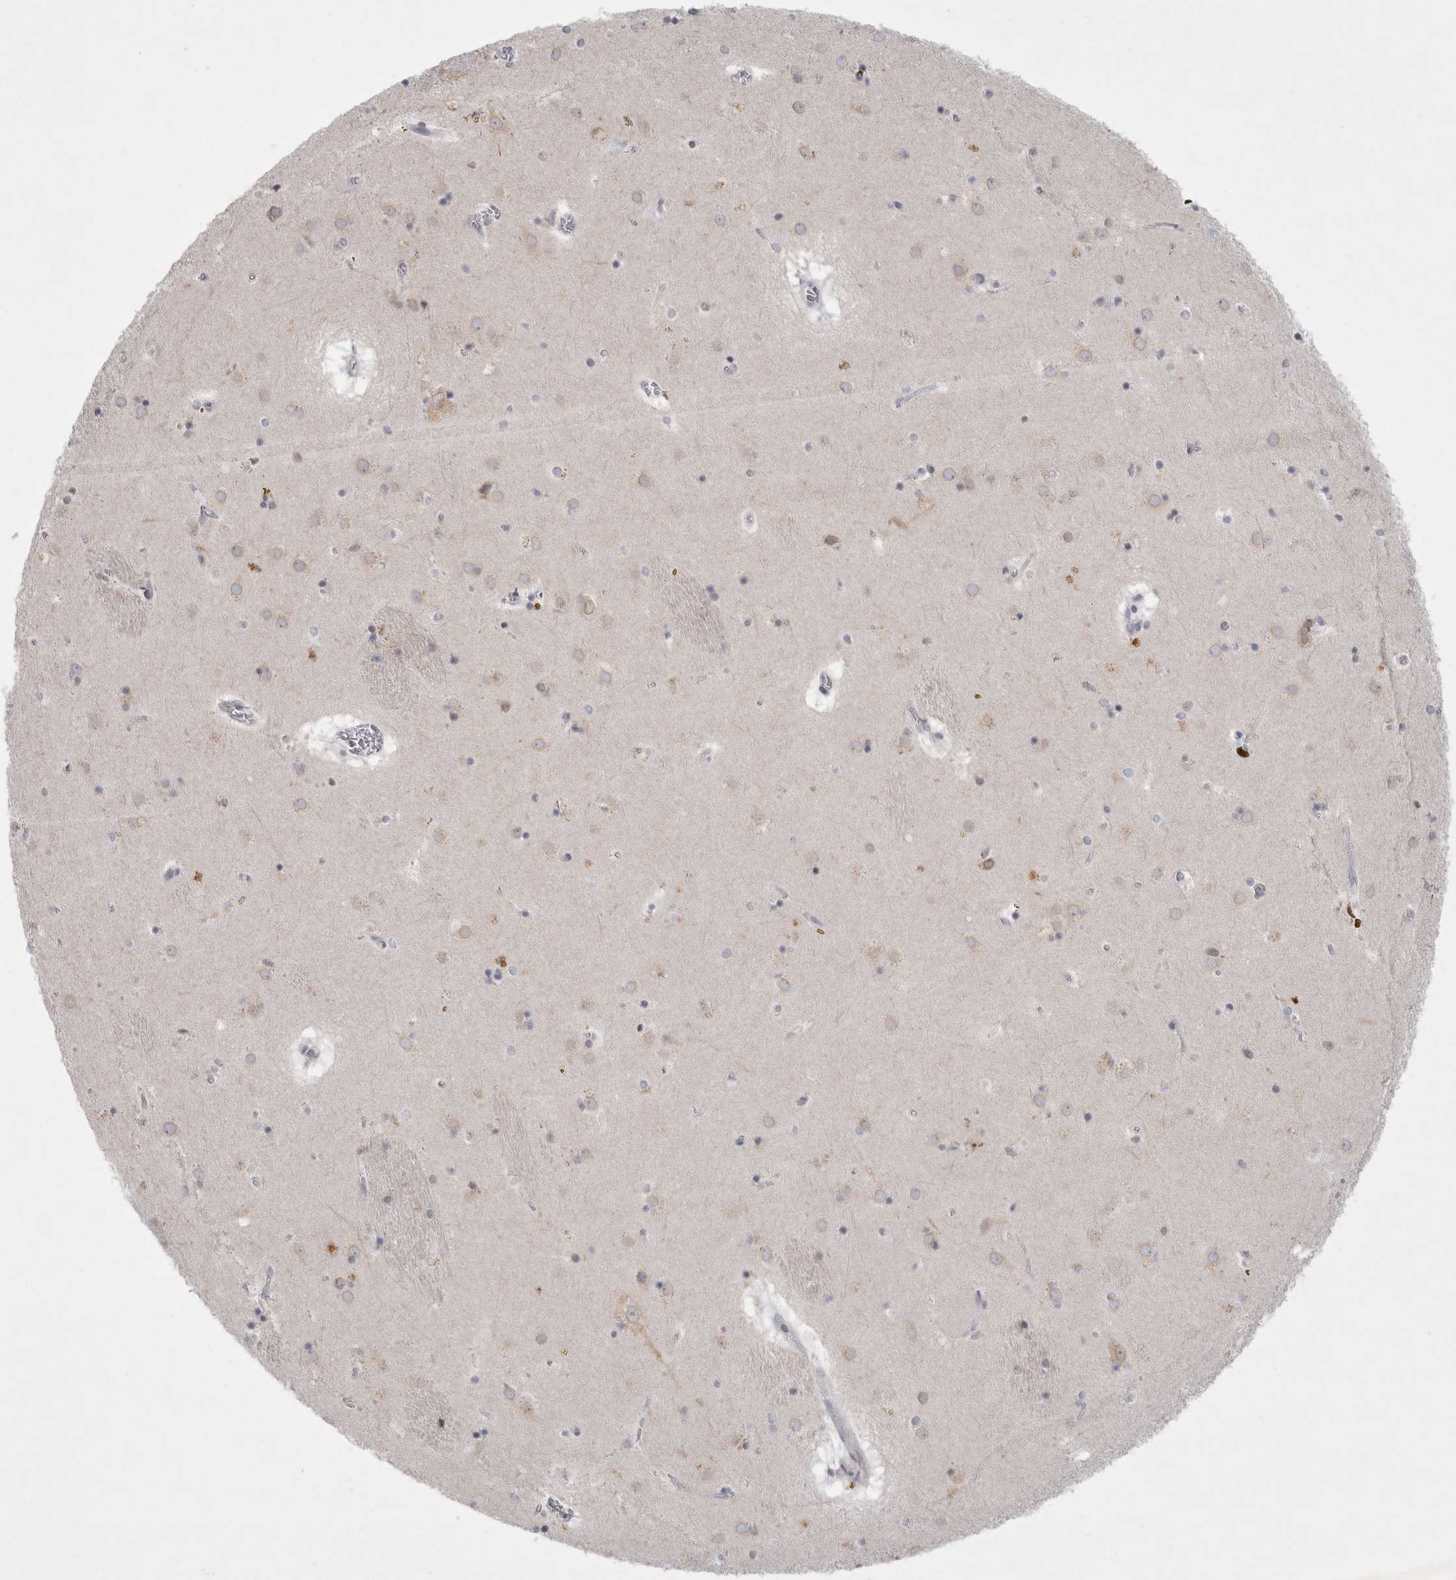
{"staining": {"intensity": "weak", "quantity": "<25%", "location": "cytoplasmic/membranous"}, "tissue": "caudate", "cell_type": "Glial cells", "image_type": "normal", "snomed": [{"axis": "morphology", "description": "Normal tissue, NOS"}, {"axis": "topography", "description": "Lateral ventricle wall"}], "caption": "Immunohistochemistry (IHC) image of normal human caudate stained for a protein (brown), which exhibits no positivity in glial cells.", "gene": "NIPA1", "patient": {"sex": "male", "age": 70}}